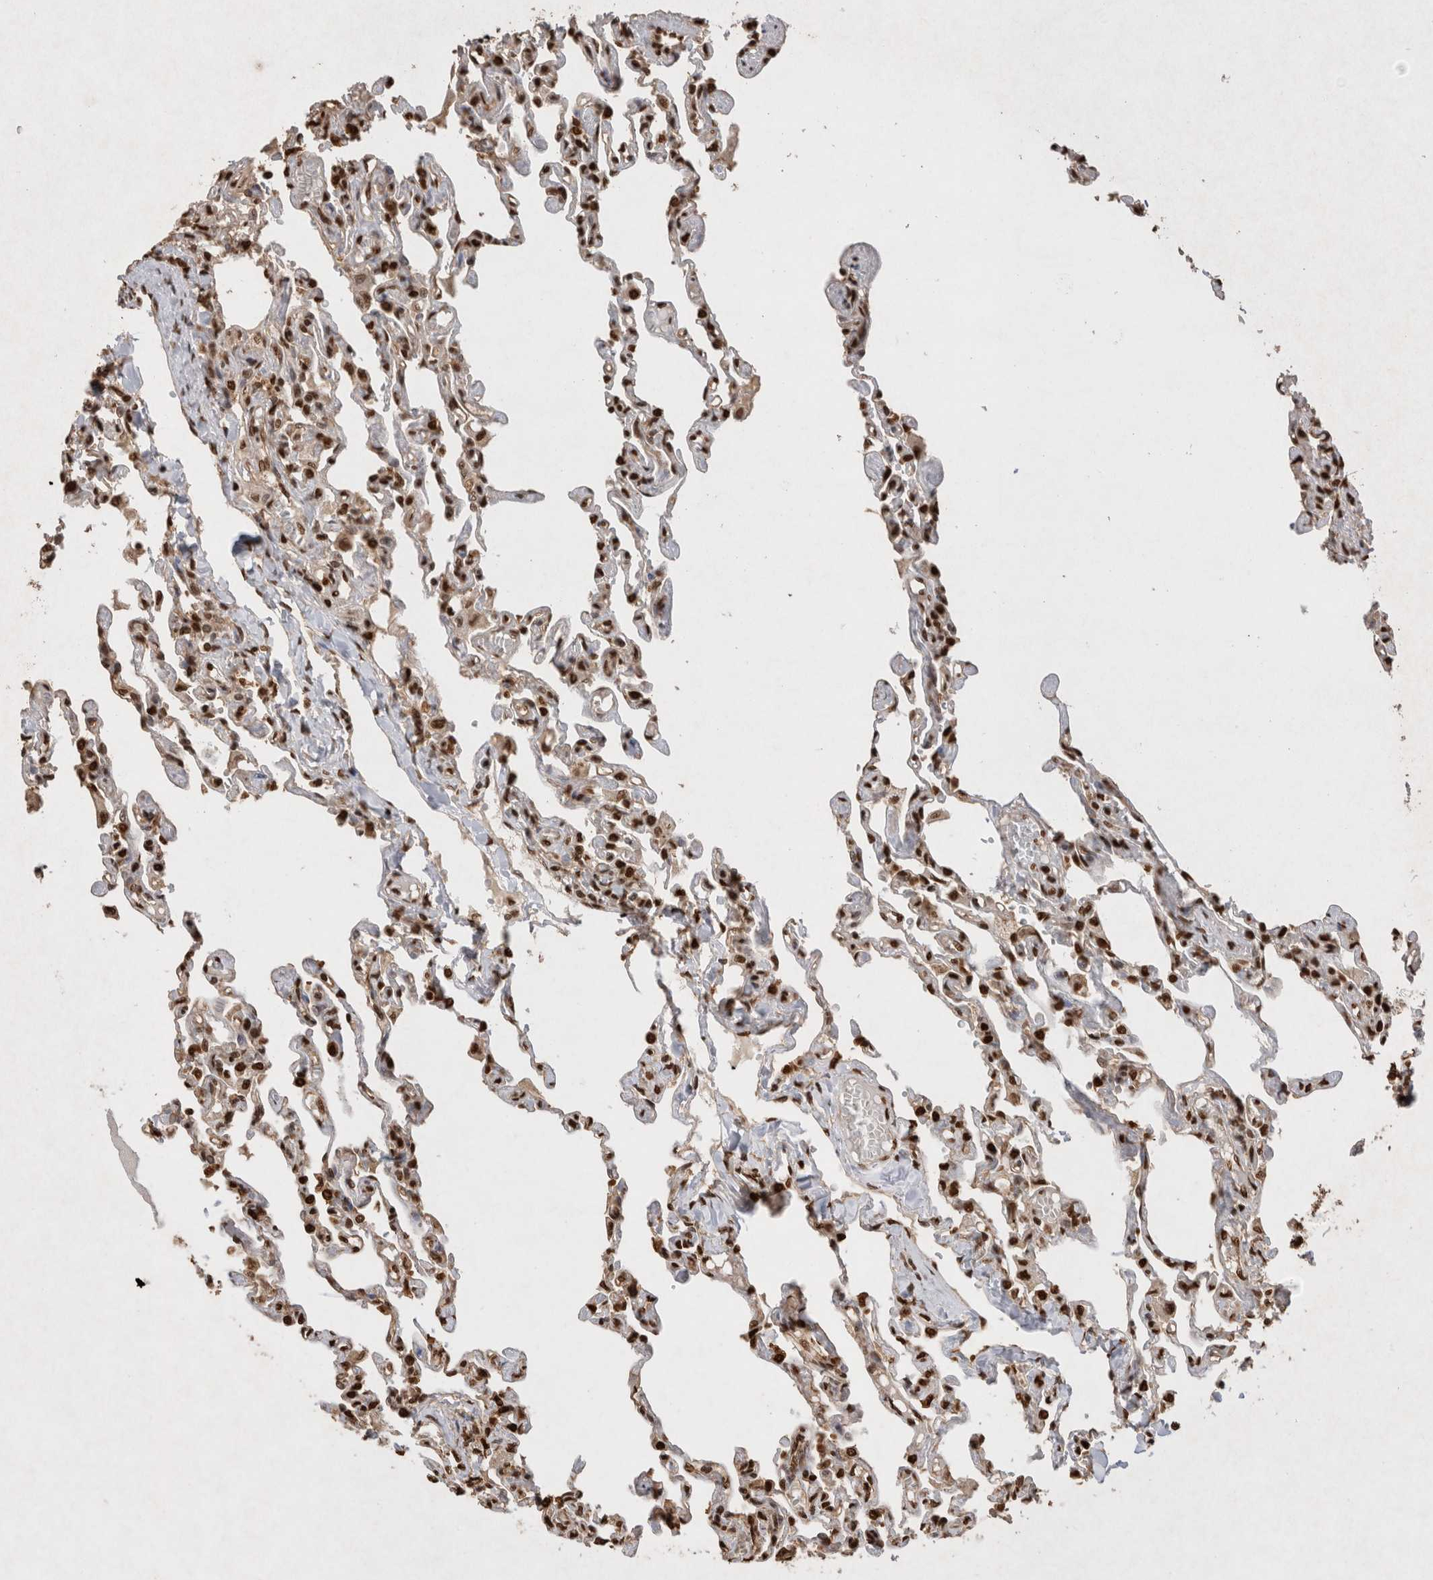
{"staining": {"intensity": "strong", "quantity": ">75%", "location": "nuclear"}, "tissue": "lung", "cell_type": "Alveolar cells", "image_type": "normal", "snomed": [{"axis": "morphology", "description": "Normal tissue, NOS"}, {"axis": "topography", "description": "Lung"}], "caption": "A high-resolution micrograph shows immunohistochemistry staining of normal lung, which reveals strong nuclear staining in approximately >75% of alveolar cells. The staining was performed using DAB to visualize the protein expression in brown, while the nuclei were stained in blue with hematoxylin (Magnification: 20x).", "gene": "HDGF", "patient": {"sex": "male", "age": 21}}